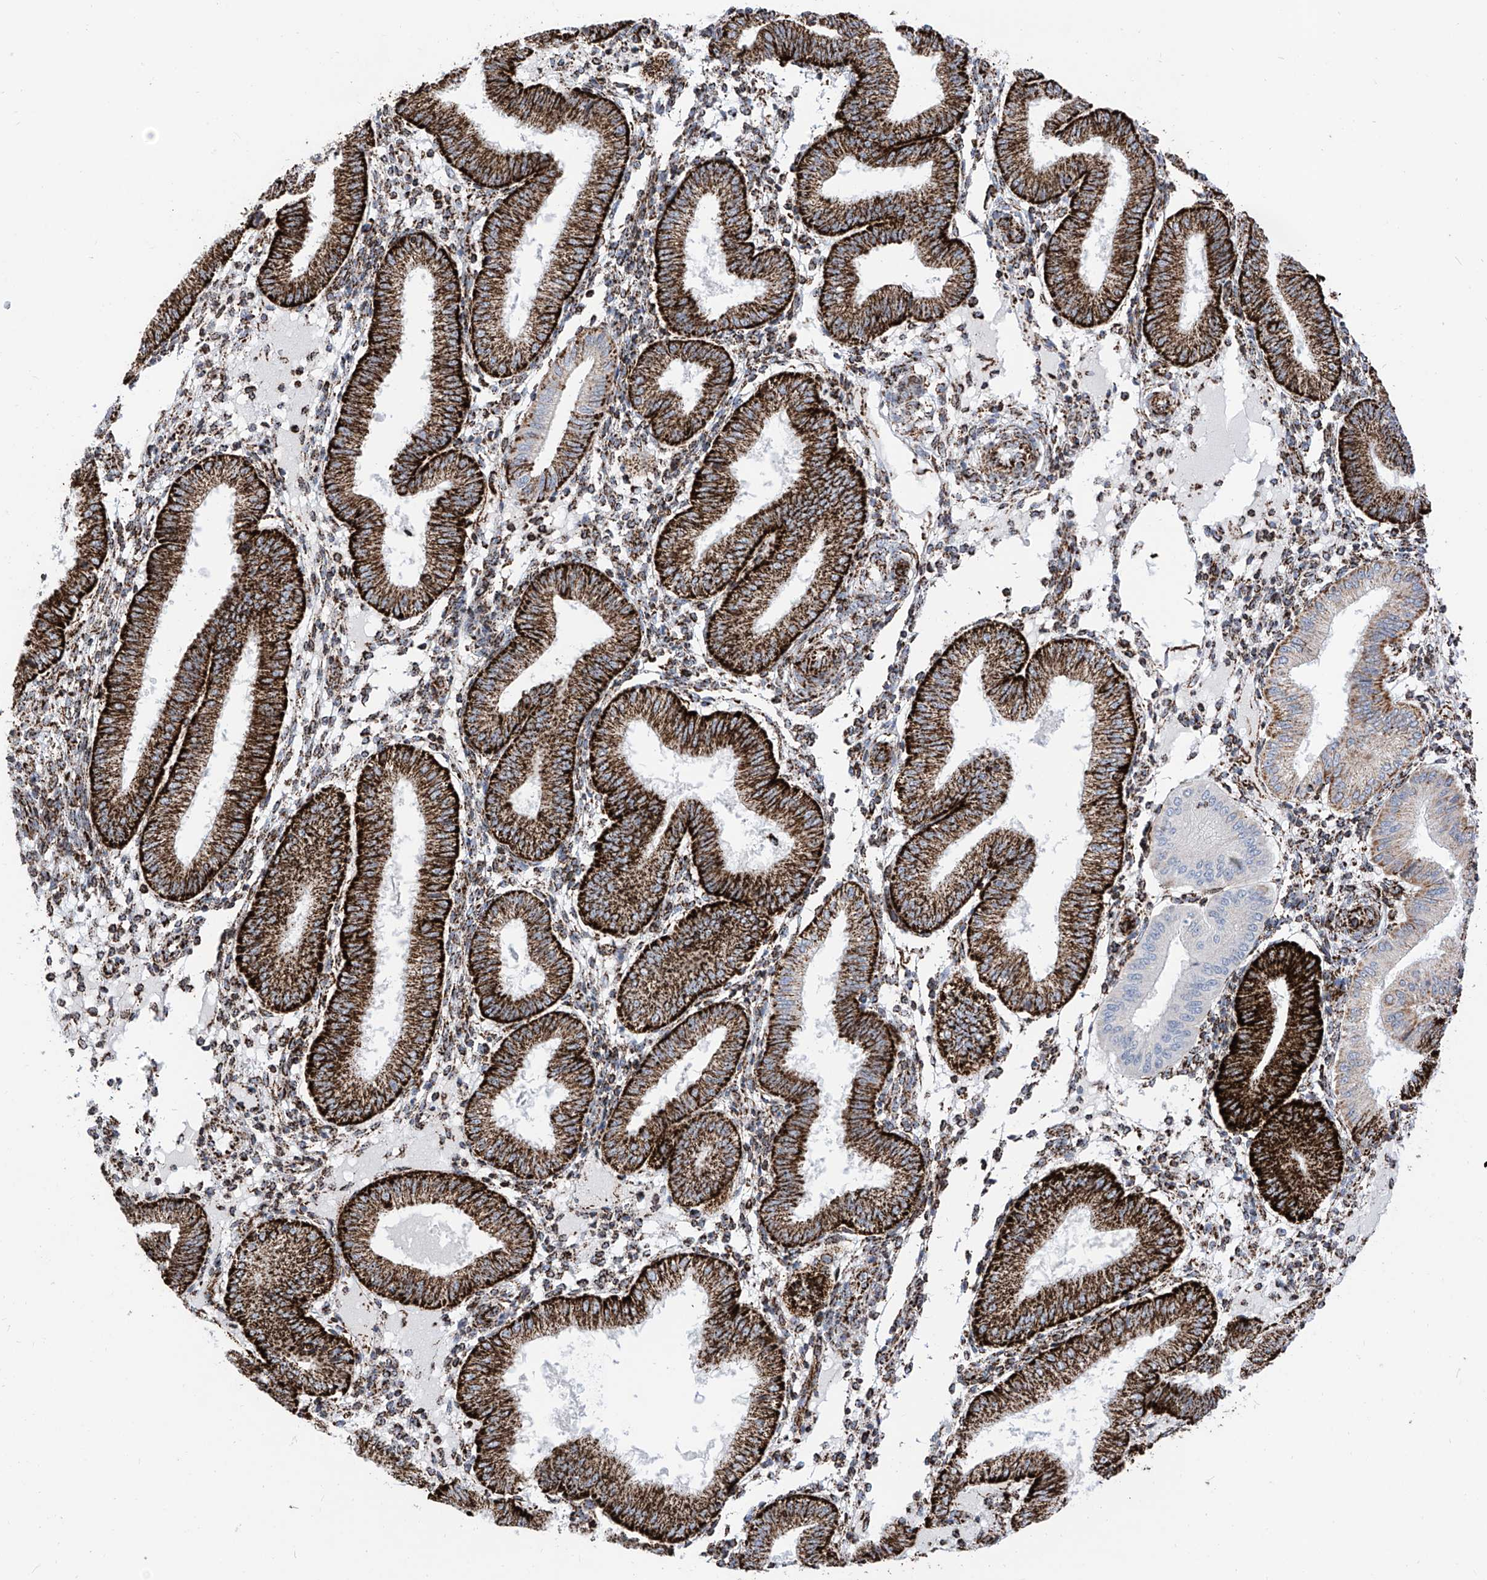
{"staining": {"intensity": "strong", "quantity": "25%-75%", "location": "cytoplasmic/membranous"}, "tissue": "endometrium", "cell_type": "Cells in endometrial stroma", "image_type": "normal", "snomed": [{"axis": "morphology", "description": "Normal tissue, NOS"}, {"axis": "topography", "description": "Endometrium"}], "caption": "A brown stain shows strong cytoplasmic/membranous positivity of a protein in cells in endometrial stroma of unremarkable endometrium.", "gene": "COX5B", "patient": {"sex": "female", "age": 39}}